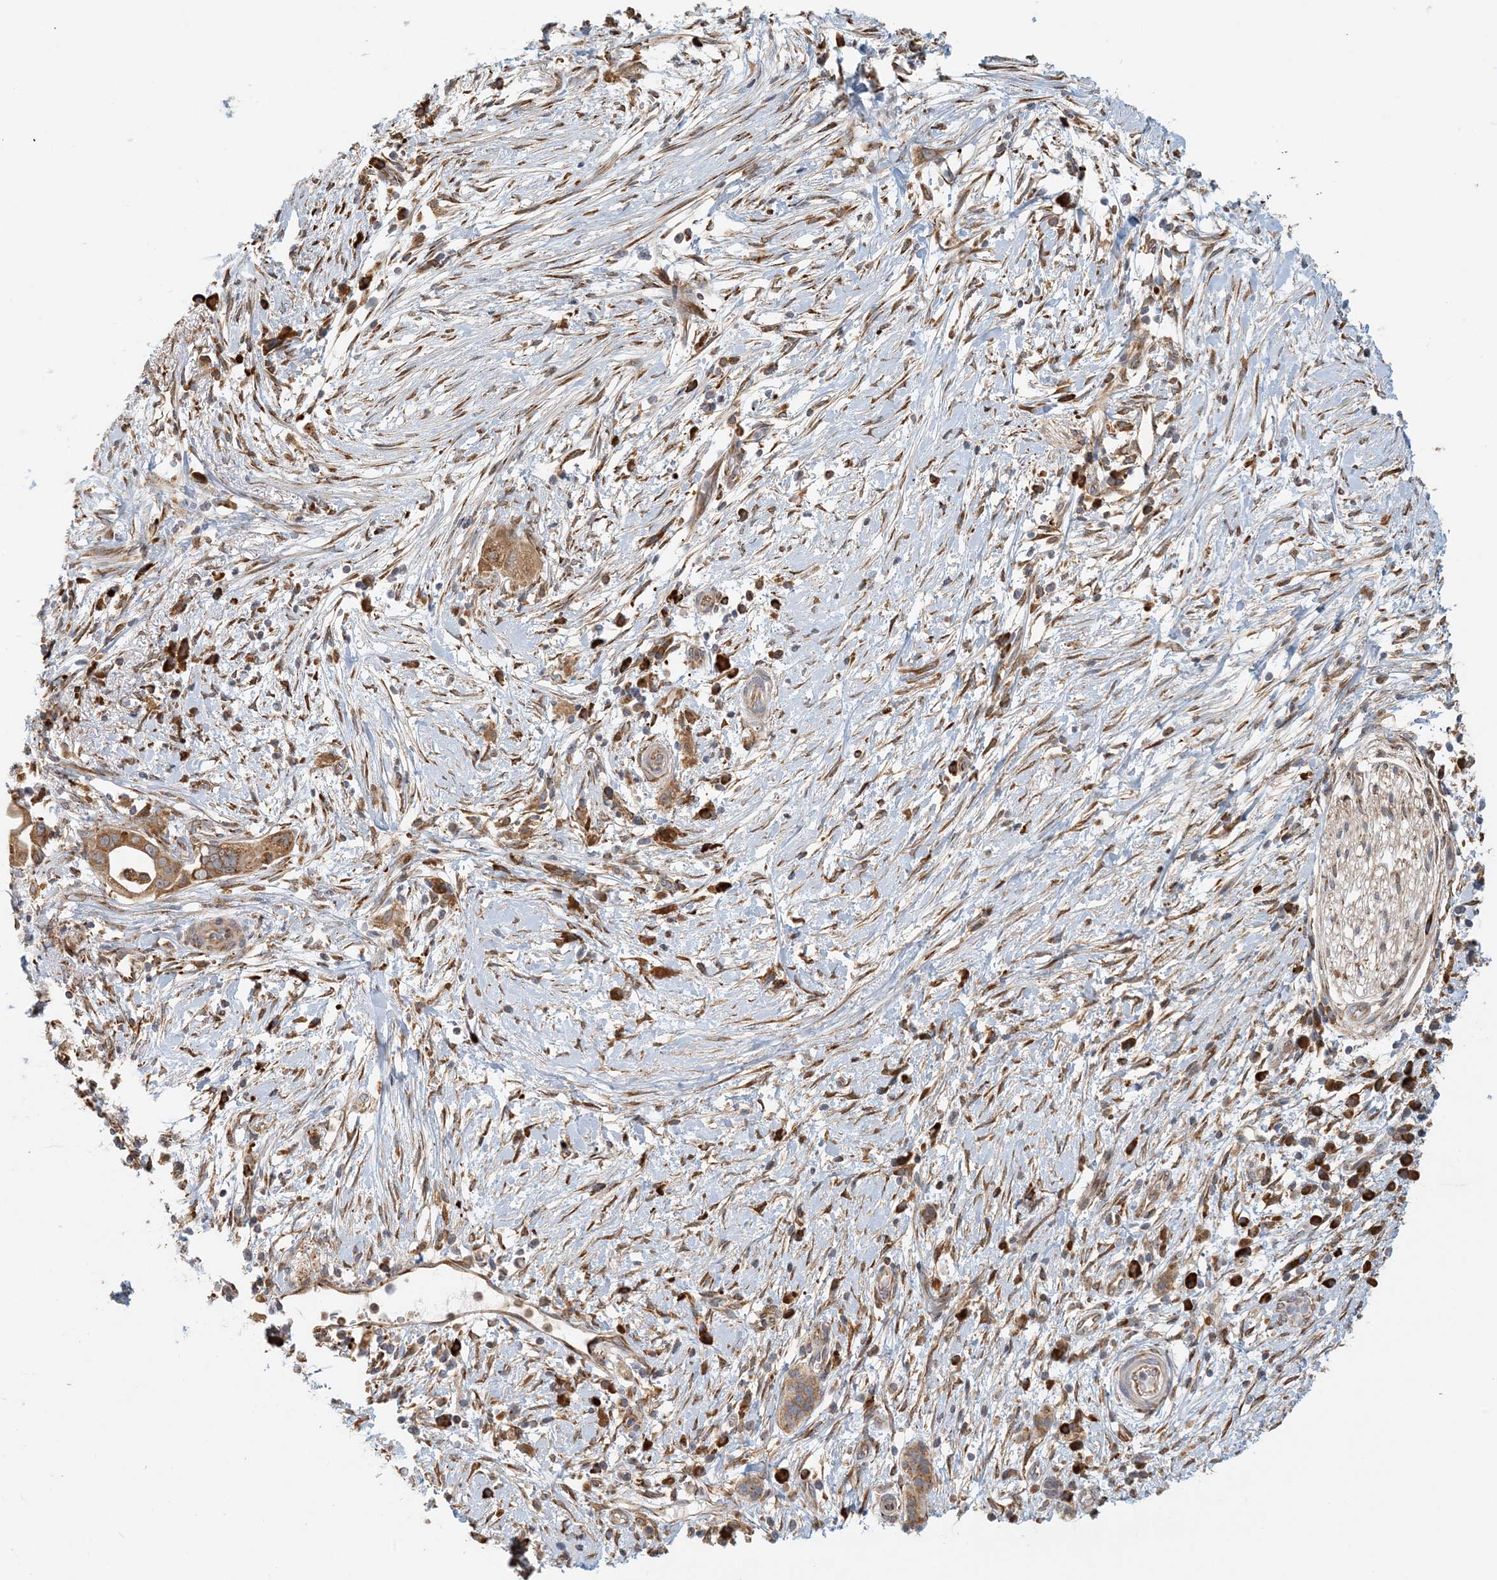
{"staining": {"intensity": "moderate", "quantity": ">75%", "location": "cytoplasmic/membranous"}, "tissue": "pancreatic cancer", "cell_type": "Tumor cells", "image_type": "cancer", "snomed": [{"axis": "morphology", "description": "Adenocarcinoma, NOS"}, {"axis": "topography", "description": "Pancreas"}], "caption": "Immunohistochemical staining of pancreatic cancer exhibits moderate cytoplasmic/membranous protein staining in approximately >75% of tumor cells. (DAB (3,3'-diaminobenzidine) = brown stain, brightfield microscopy at high magnification).", "gene": "HNMT", "patient": {"sex": "male", "age": 68}}